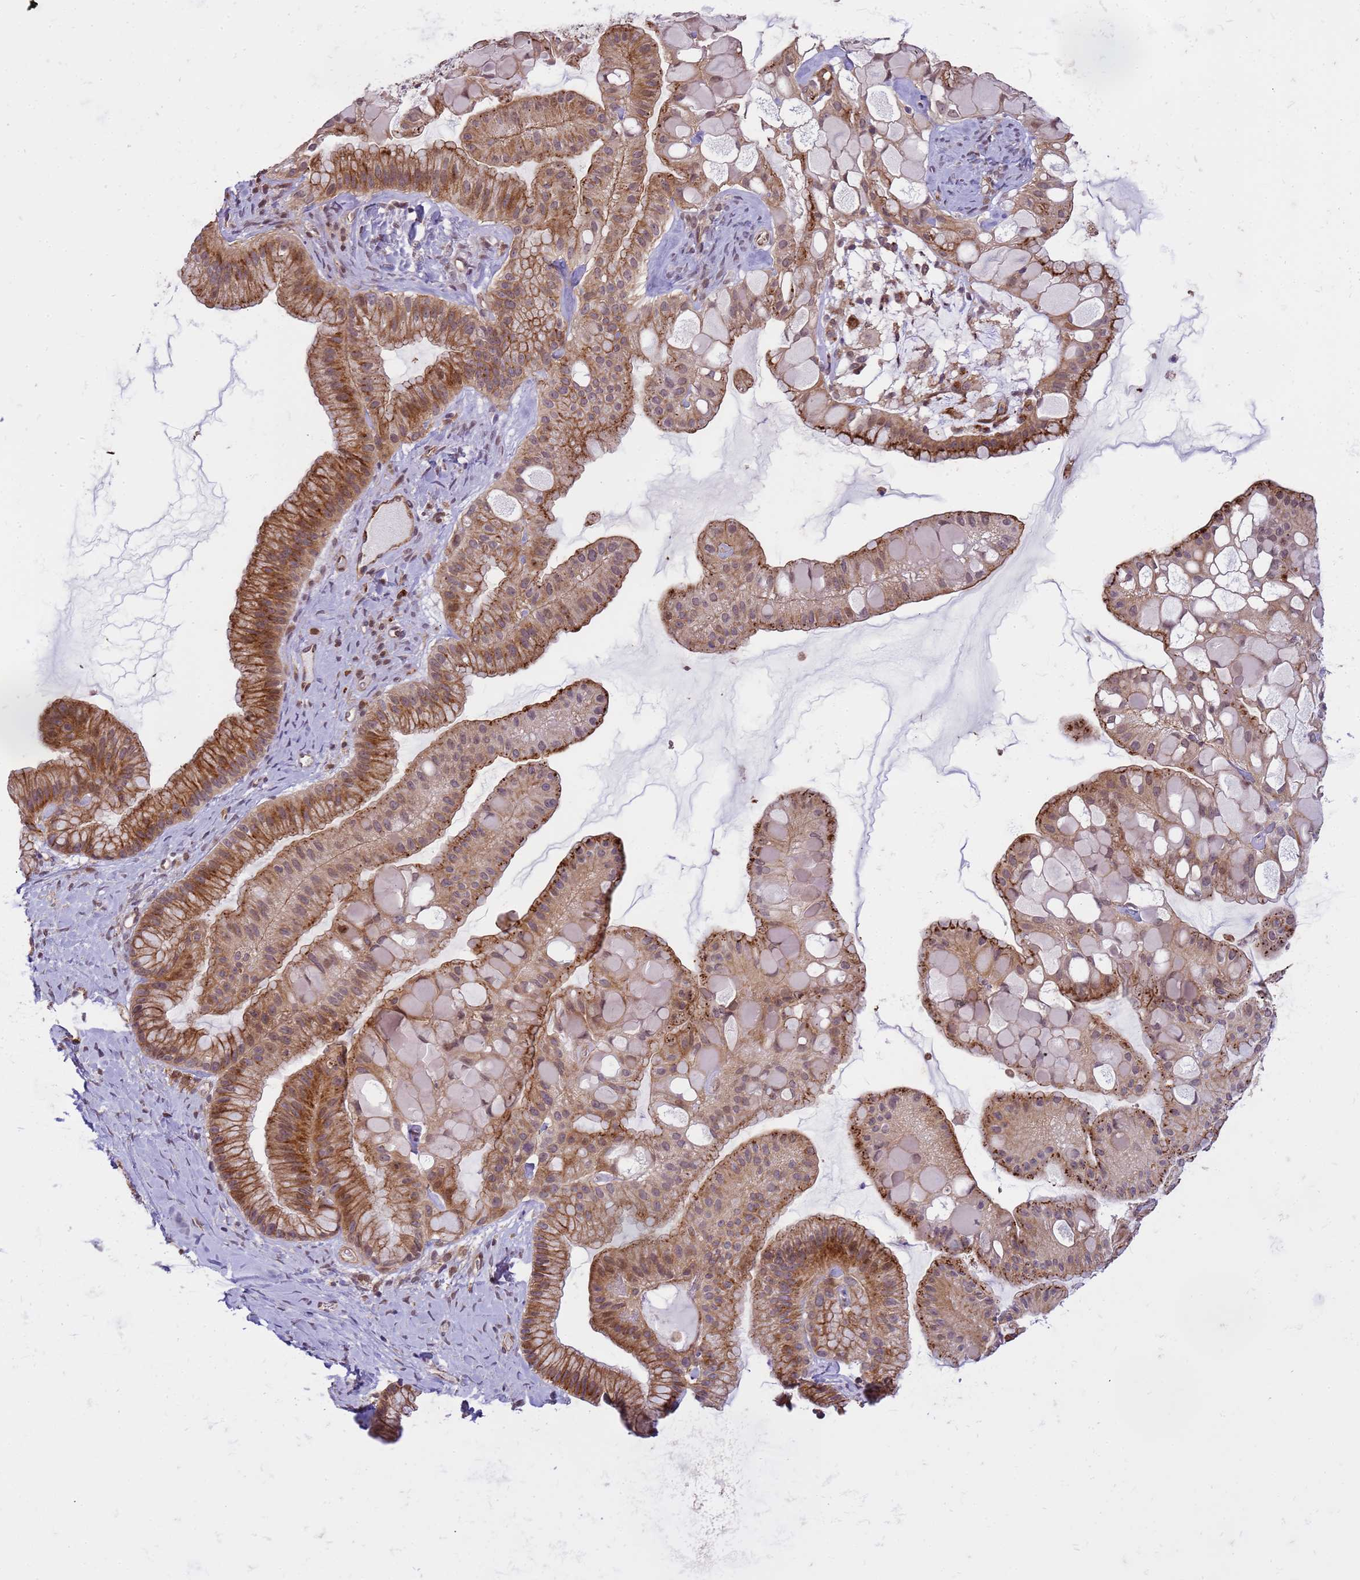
{"staining": {"intensity": "moderate", "quantity": ">75%", "location": "cytoplasmic/membranous,nuclear"}, "tissue": "ovarian cancer", "cell_type": "Tumor cells", "image_type": "cancer", "snomed": [{"axis": "morphology", "description": "Cystadenocarcinoma, mucinous, NOS"}, {"axis": "topography", "description": "Ovary"}], "caption": "Protein staining of ovarian mucinous cystadenocarcinoma tissue shows moderate cytoplasmic/membranous and nuclear expression in about >75% of tumor cells. The staining is performed using DAB brown chromogen to label protein expression. The nuclei are counter-stained blue using hematoxylin.", "gene": "EMC2", "patient": {"sex": "female", "age": 61}}